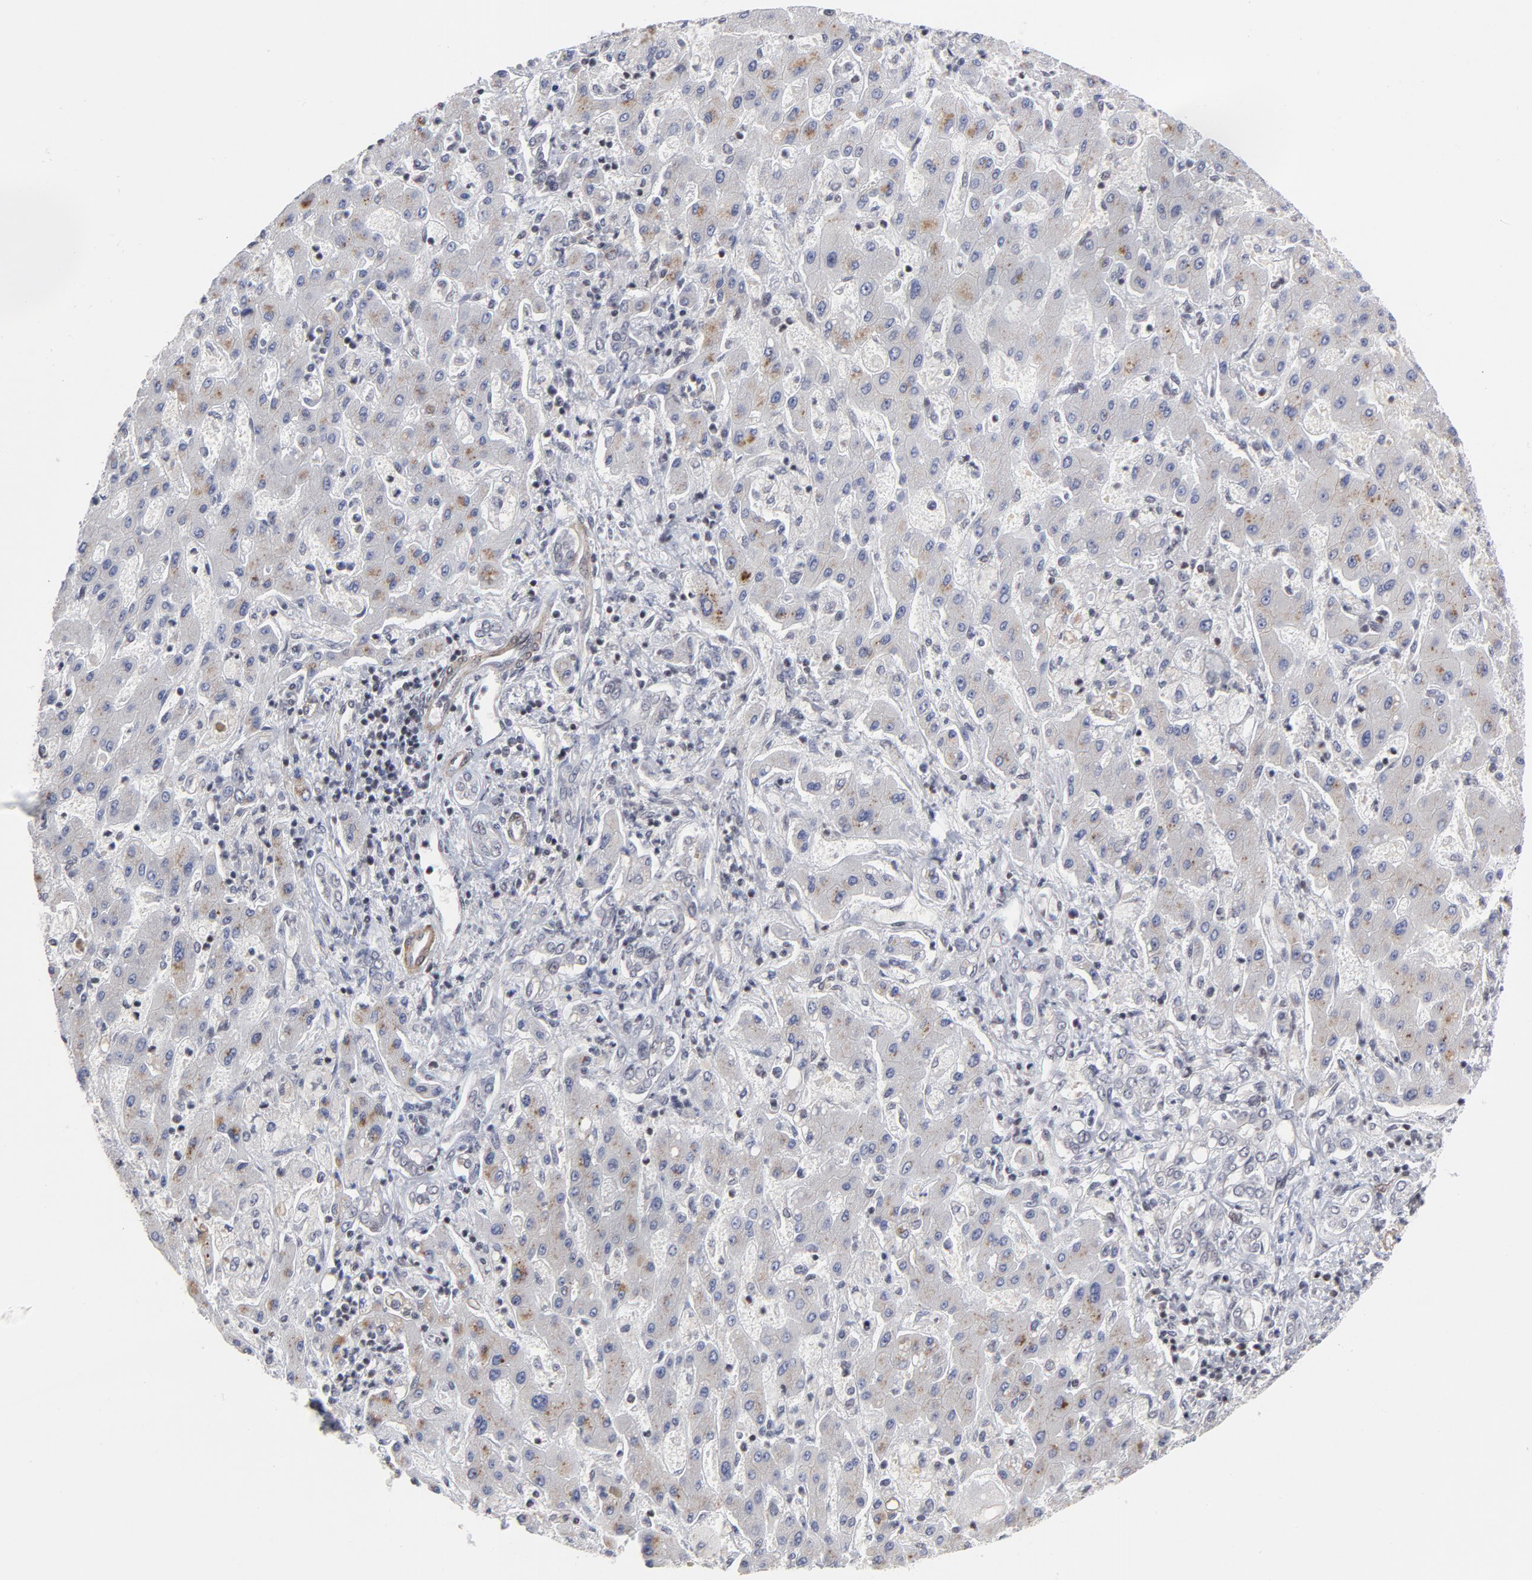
{"staining": {"intensity": "moderate", "quantity": "25%-75%", "location": "cytoplasmic/membranous"}, "tissue": "liver cancer", "cell_type": "Tumor cells", "image_type": "cancer", "snomed": [{"axis": "morphology", "description": "Cholangiocarcinoma"}, {"axis": "topography", "description": "Liver"}], "caption": "This photomicrograph demonstrates immunohistochemistry staining of human liver cancer, with medium moderate cytoplasmic/membranous expression in about 25%-75% of tumor cells.", "gene": "CTCF", "patient": {"sex": "male", "age": 50}}